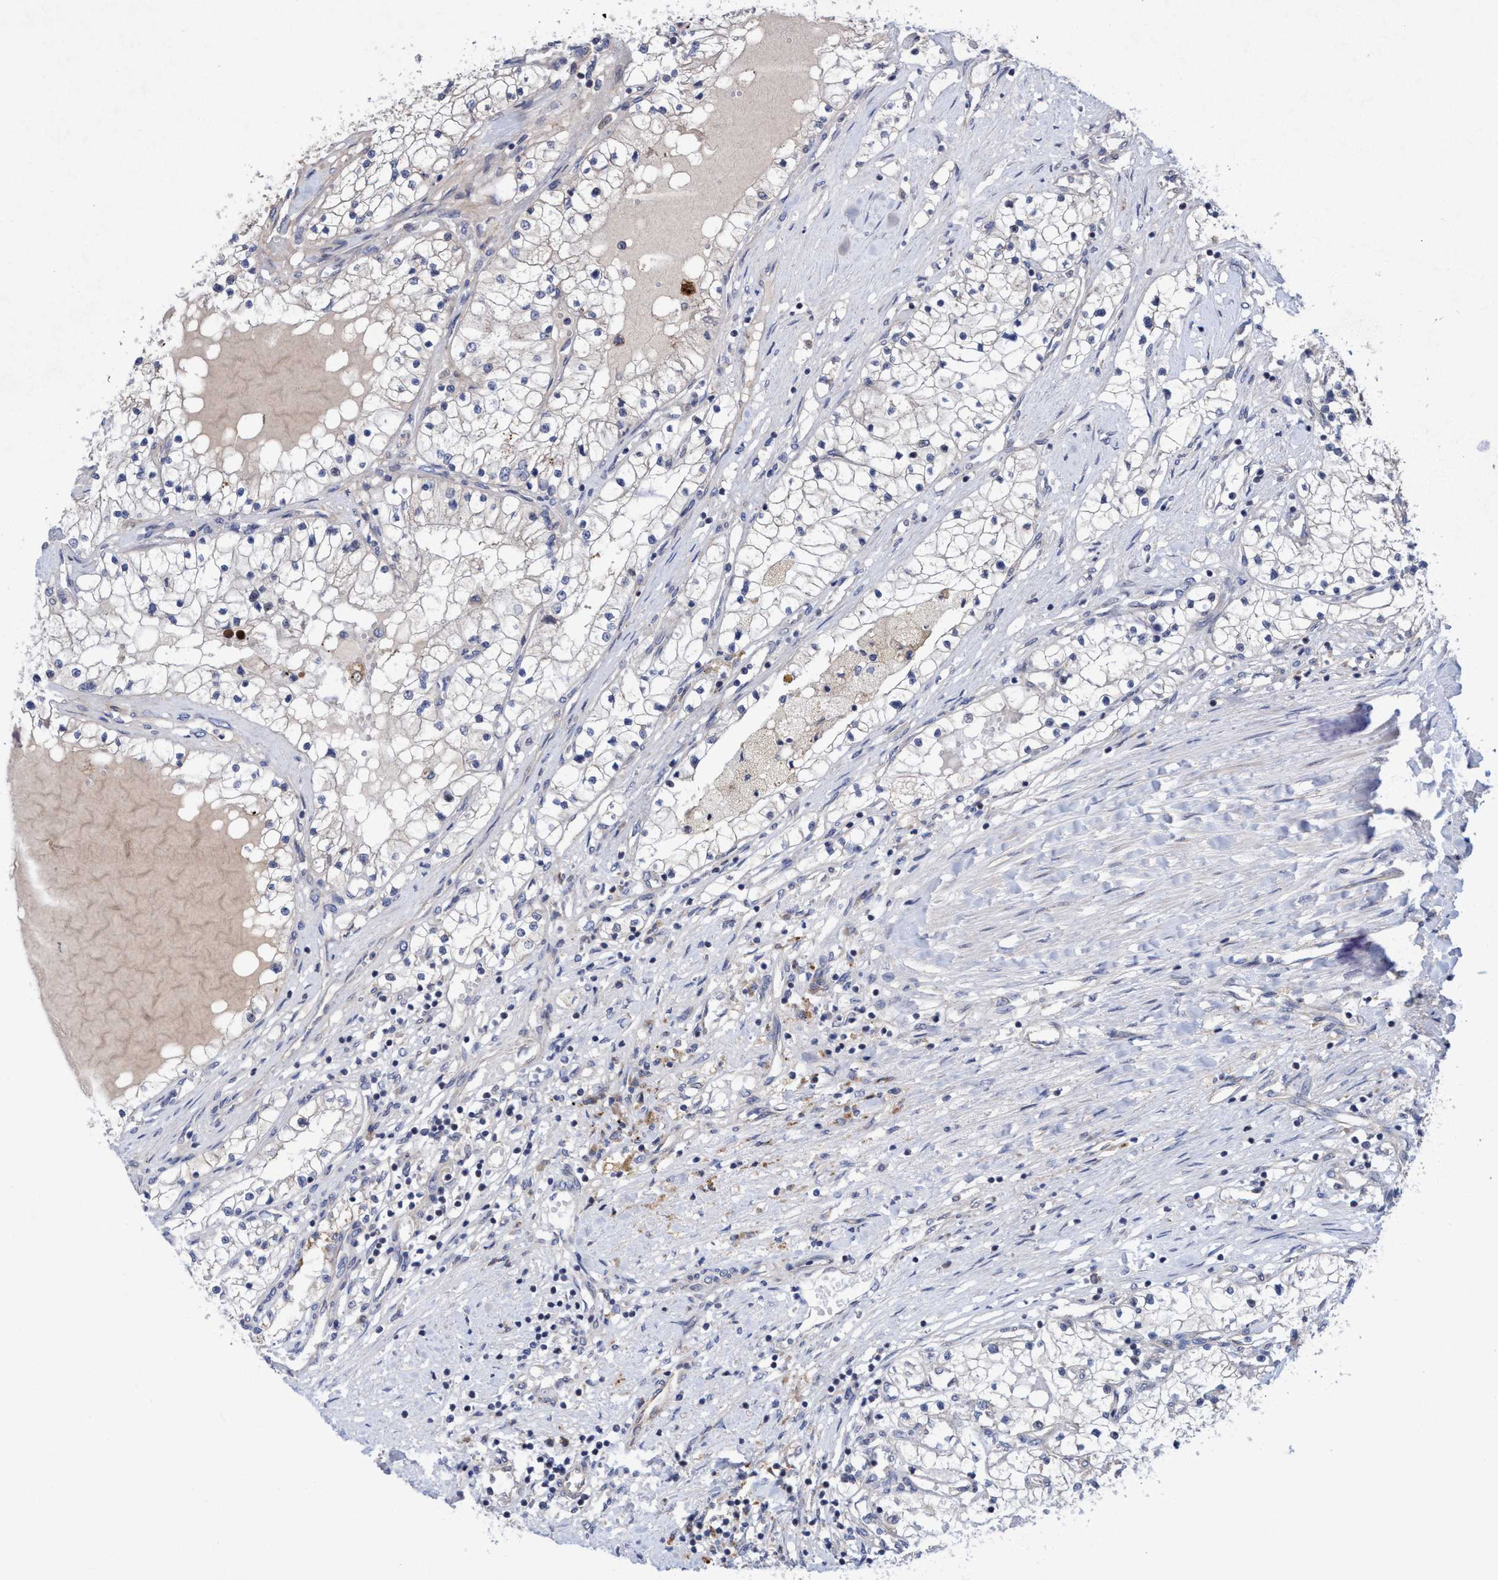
{"staining": {"intensity": "negative", "quantity": "none", "location": "none"}, "tissue": "renal cancer", "cell_type": "Tumor cells", "image_type": "cancer", "snomed": [{"axis": "morphology", "description": "Adenocarcinoma, NOS"}, {"axis": "topography", "description": "Kidney"}], "caption": "An immunohistochemistry (IHC) histopathology image of adenocarcinoma (renal) is shown. There is no staining in tumor cells of adenocarcinoma (renal).", "gene": "P2RY14", "patient": {"sex": "male", "age": 68}}